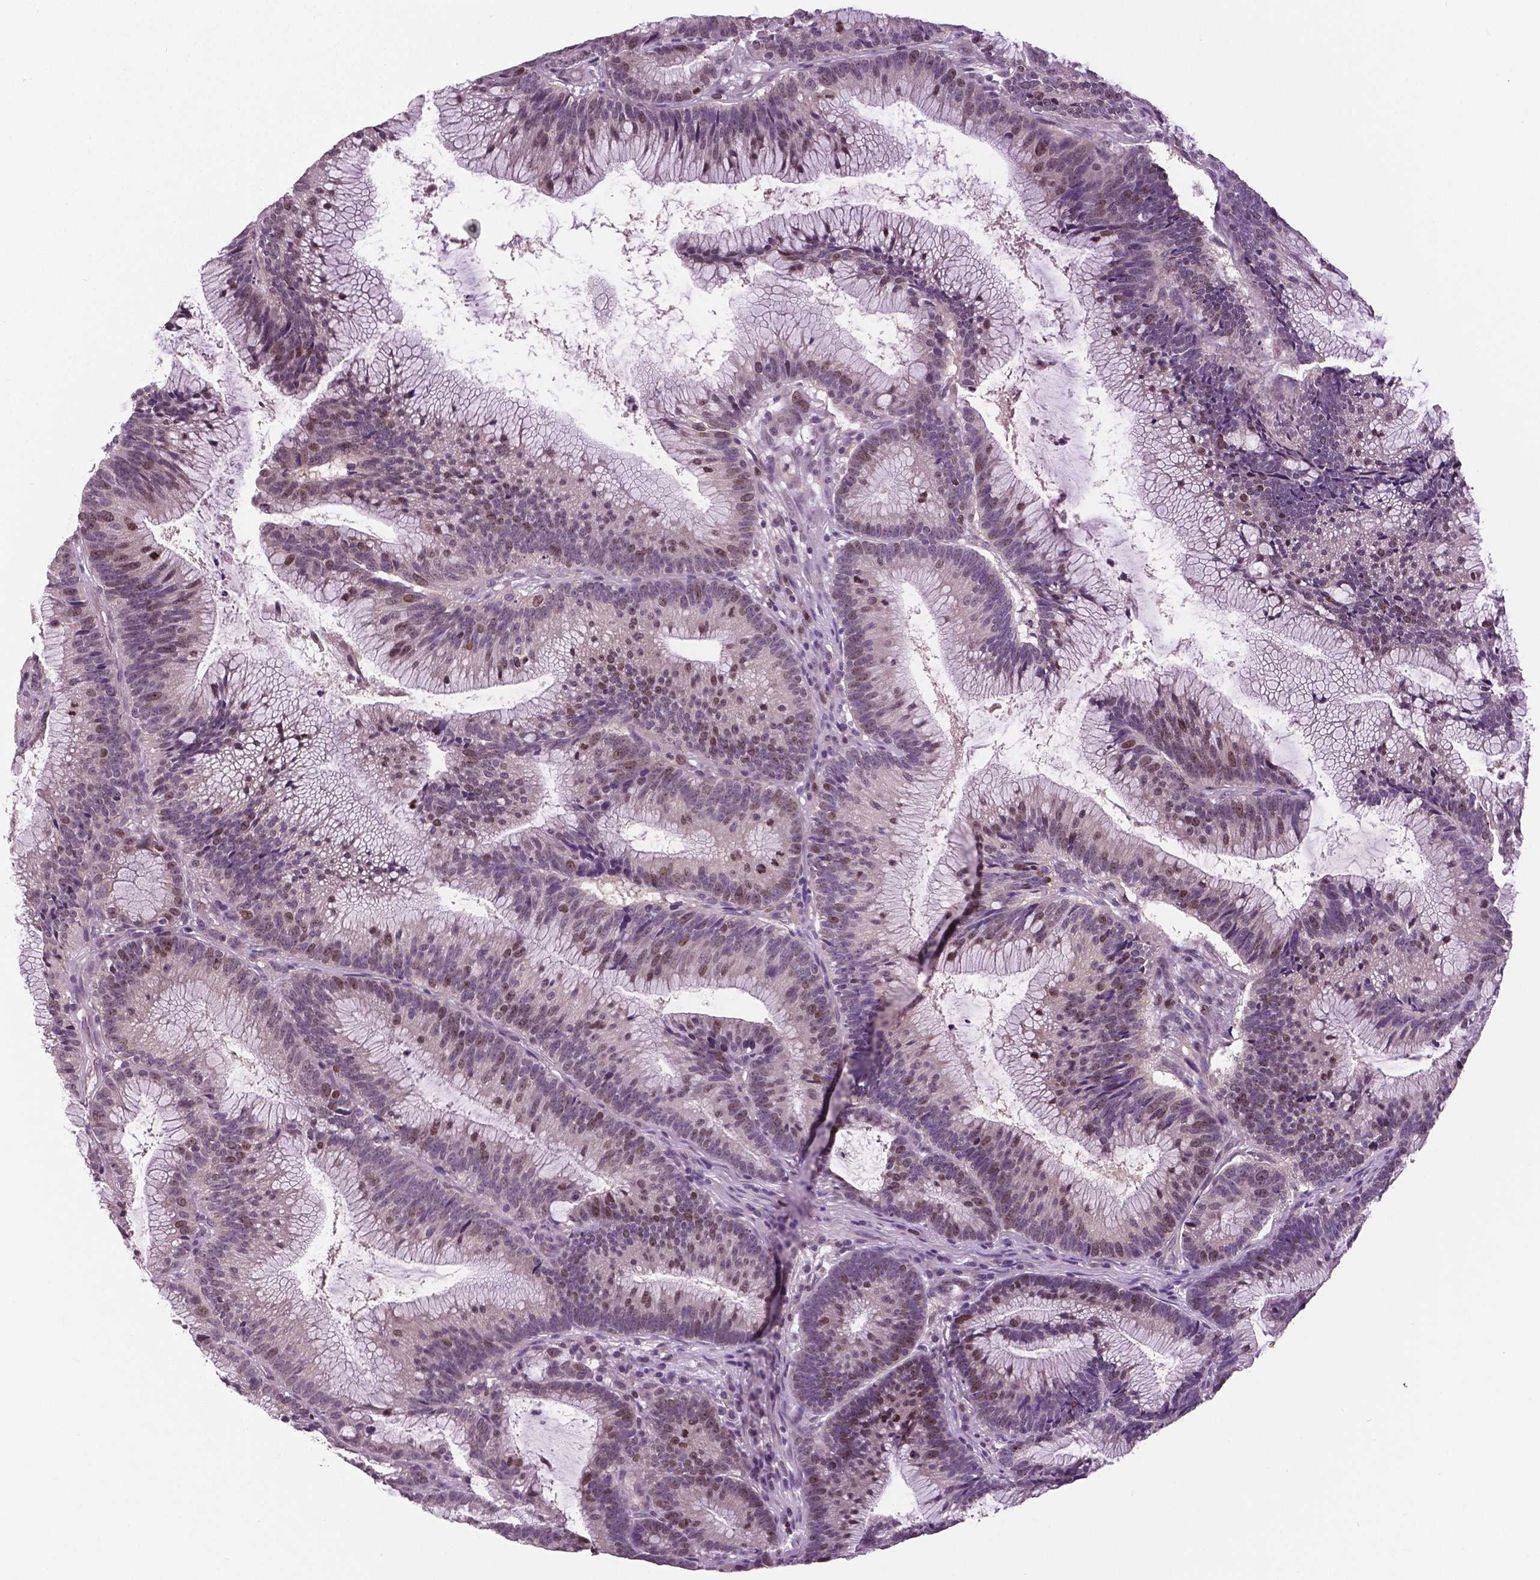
{"staining": {"intensity": "moderate", "quantity": "25%-75%", "location": "nuclear"}, "tissue": "colorectal cancer", "cell_type": "Tumor cells", "image_type": "cancer", "snomed": [{"axis": "morphology", "description": "Adenocarcinoma, NOS"}, {"axis": "topography", "description": "Colon"}], "caption": "Immunohistochemistry (IHC) of adenocarcinoma (colorectal) reveals medium levels of moderate nuclear staining in approximately 25%-75% of tumor cells.", "gene": "MKI67", "patient": {"sex": "female", "age": 78}}